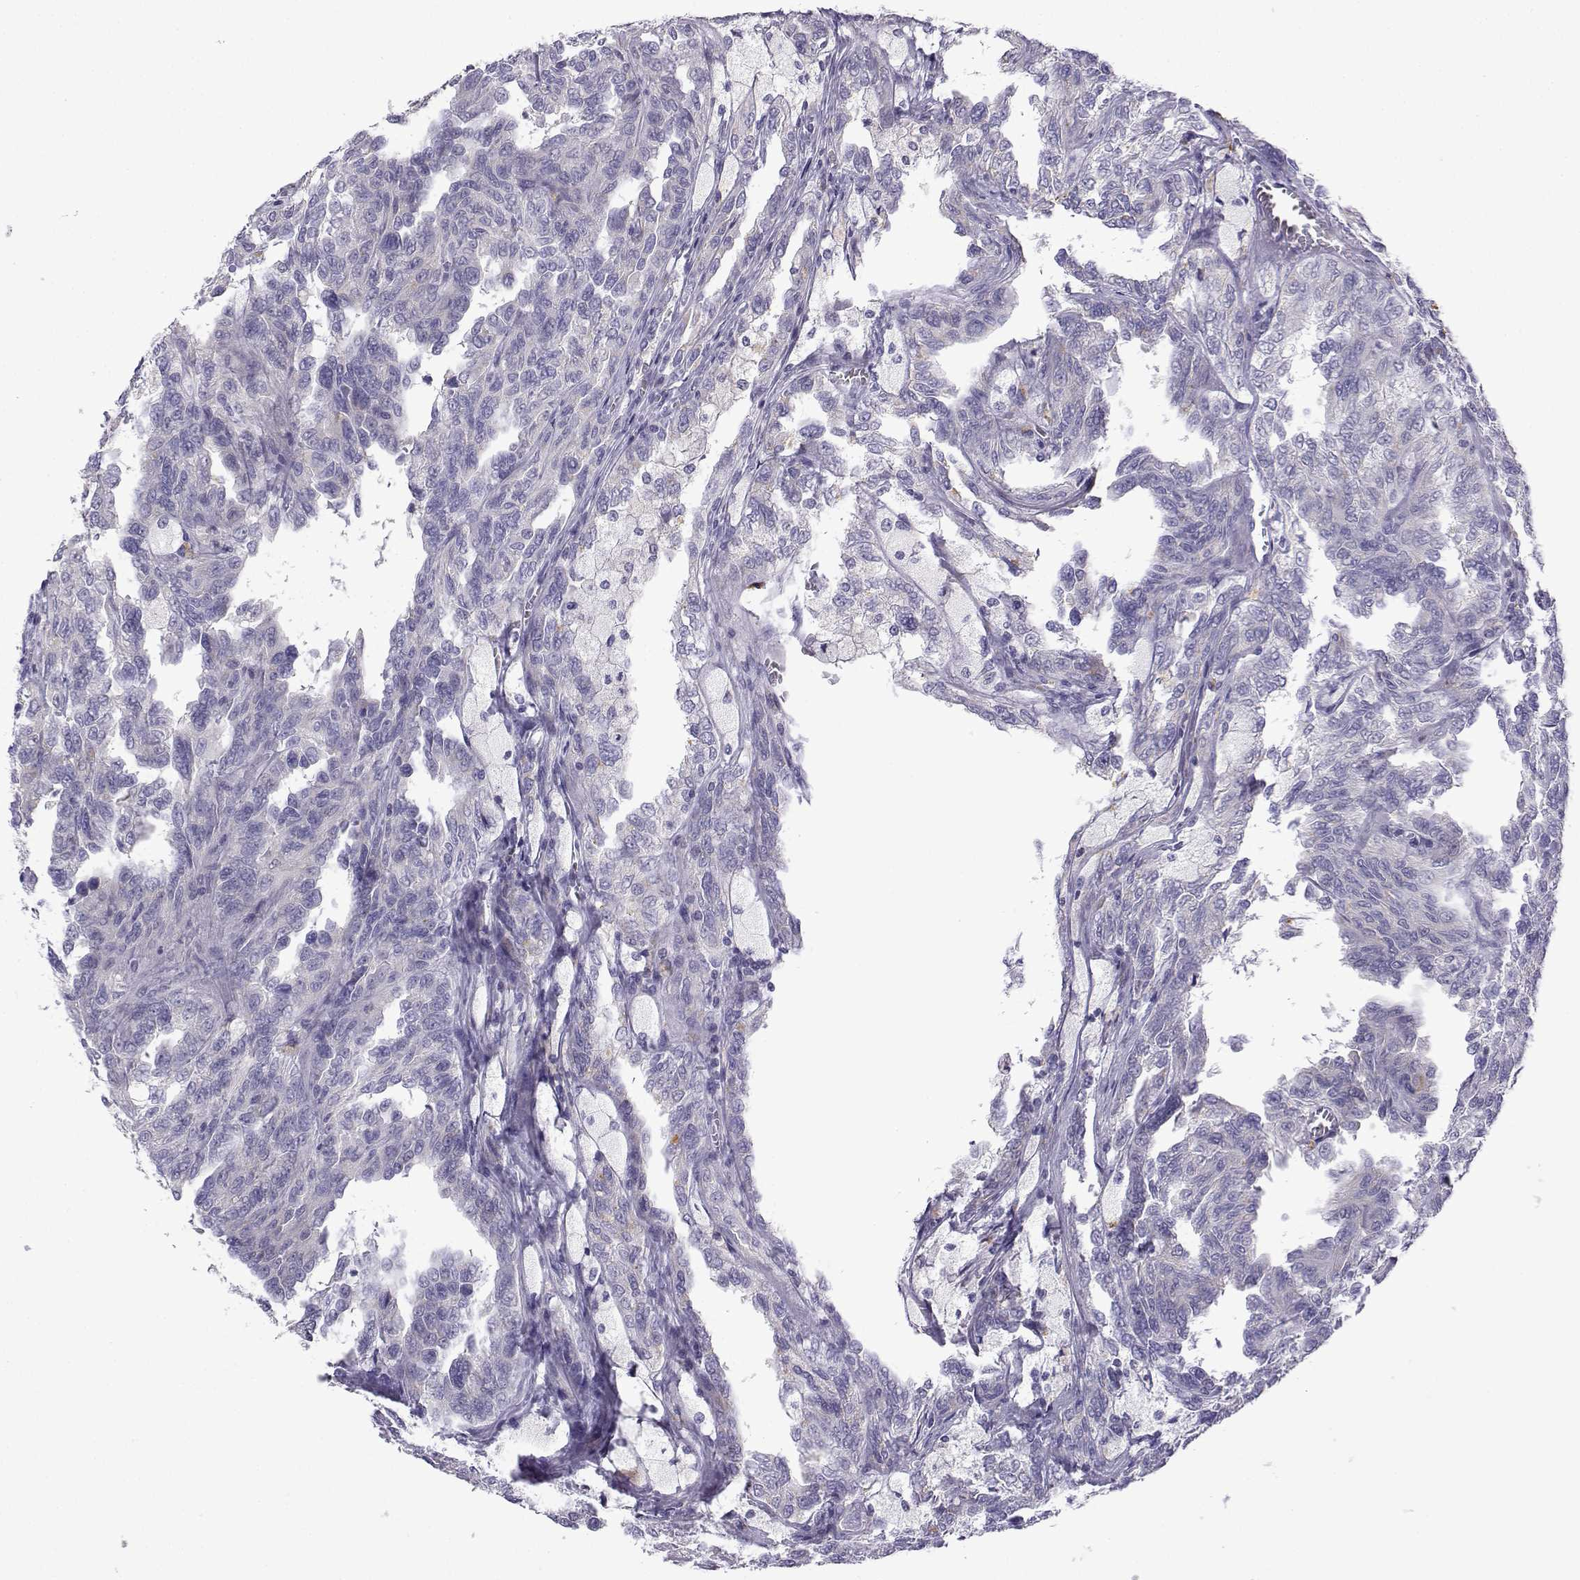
{"staining": {"intensity": "negative", "quantity": "none", "location": "none"}, "tissue": "renal cancer", "cell_type": "Tumor cells", "image_type": "cancer", "snomed": [{"axis": "morphology", "description": "Adenocarcinoma, NOS"}, {"axis": "topography", "description": "Kidney"}], "caption": "This histopathology image is of renal cancer stained with IHC to label a protein in brown with the nuclei are counter-stained blue. There is no staining in tumor cells. (Brightfield microscopy of DAB immunohistochemistry at high magnification).", "gene": "SPACA7", "patient": {"sex": "male", "age": 79}}